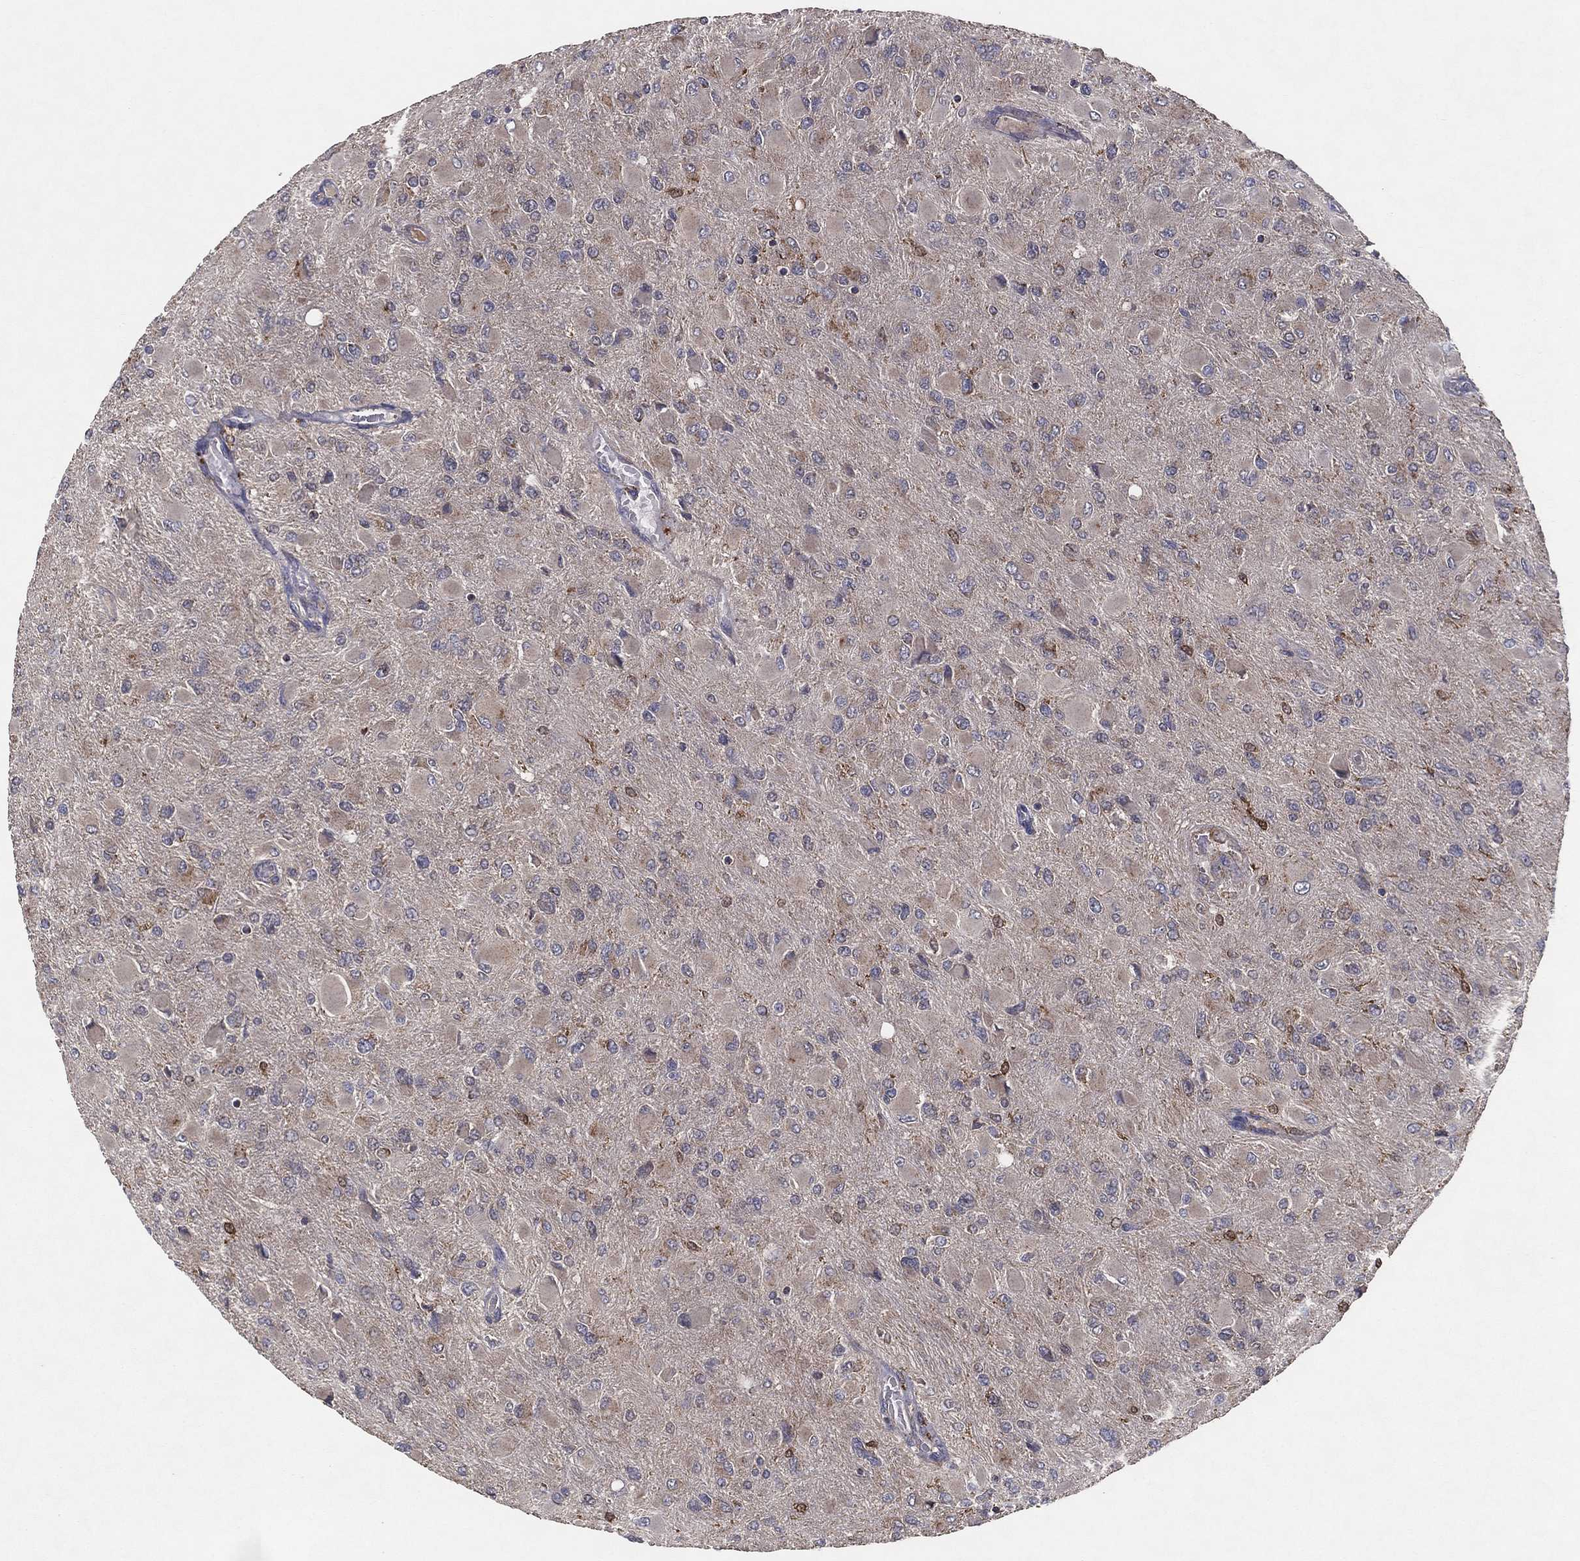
{"staining": {"intensity": "weak", "quantity": "<25%", "location": "cytoplasmic/membranous"}, "tissue": "glioma", "cell_type": "Tumor cells", "image_type": "cancer", "snomed": [{"axis": "morphology", "description": "Glioma, malignant, High grade"}, {"axis": "topography", "description": "Cerebral cortex"}], "caption": "Immunohistochemistry (IHC) of malignant glioma (high-grade) displays no expression in tumor cells. (DAB (3,3'-diaminobenzidine) IHC visualized using brightfield microscopy, high magnification).", "gene": "MT-ND1", "patient": {"sex": "female", "age": 36}}